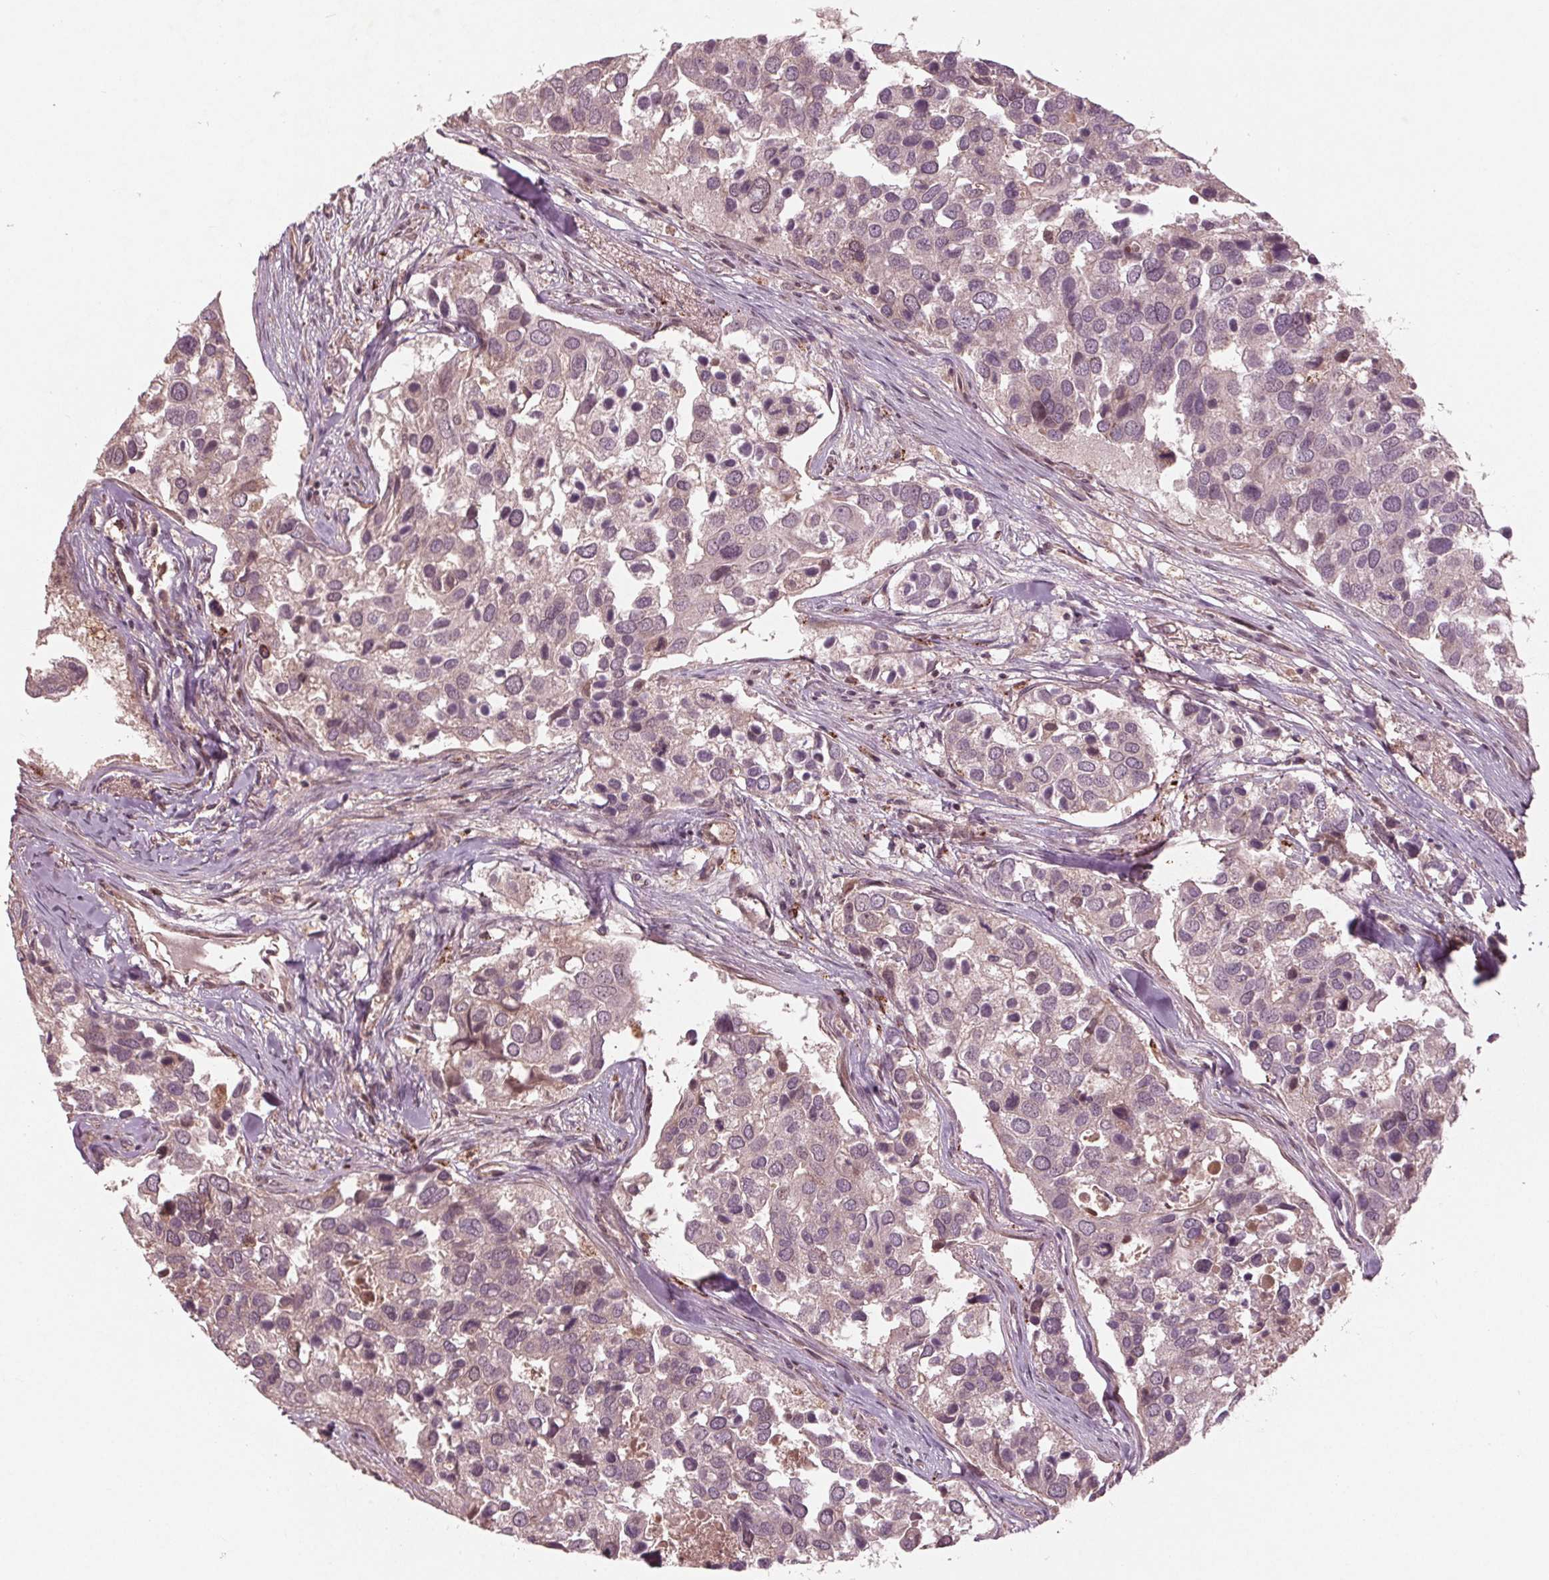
{"staining": {"intensity": "negative", "quantity": "none", "location": "none"}, "tissue": "breast cancer", "cell_type": "Tumor cells", "image_type": "cancer", "snomed": [{"axis": "morphology", "description": "Duct carcinoma"}, {"axis": "topography", "description": "Breast"}], "caption": "Breast intraductal carcinoma stained for a protein using immunohistochemistry reveals no staining tumor cells.", "gene": "CDKL4", "patient": {"sex": "female", "age": 83}}